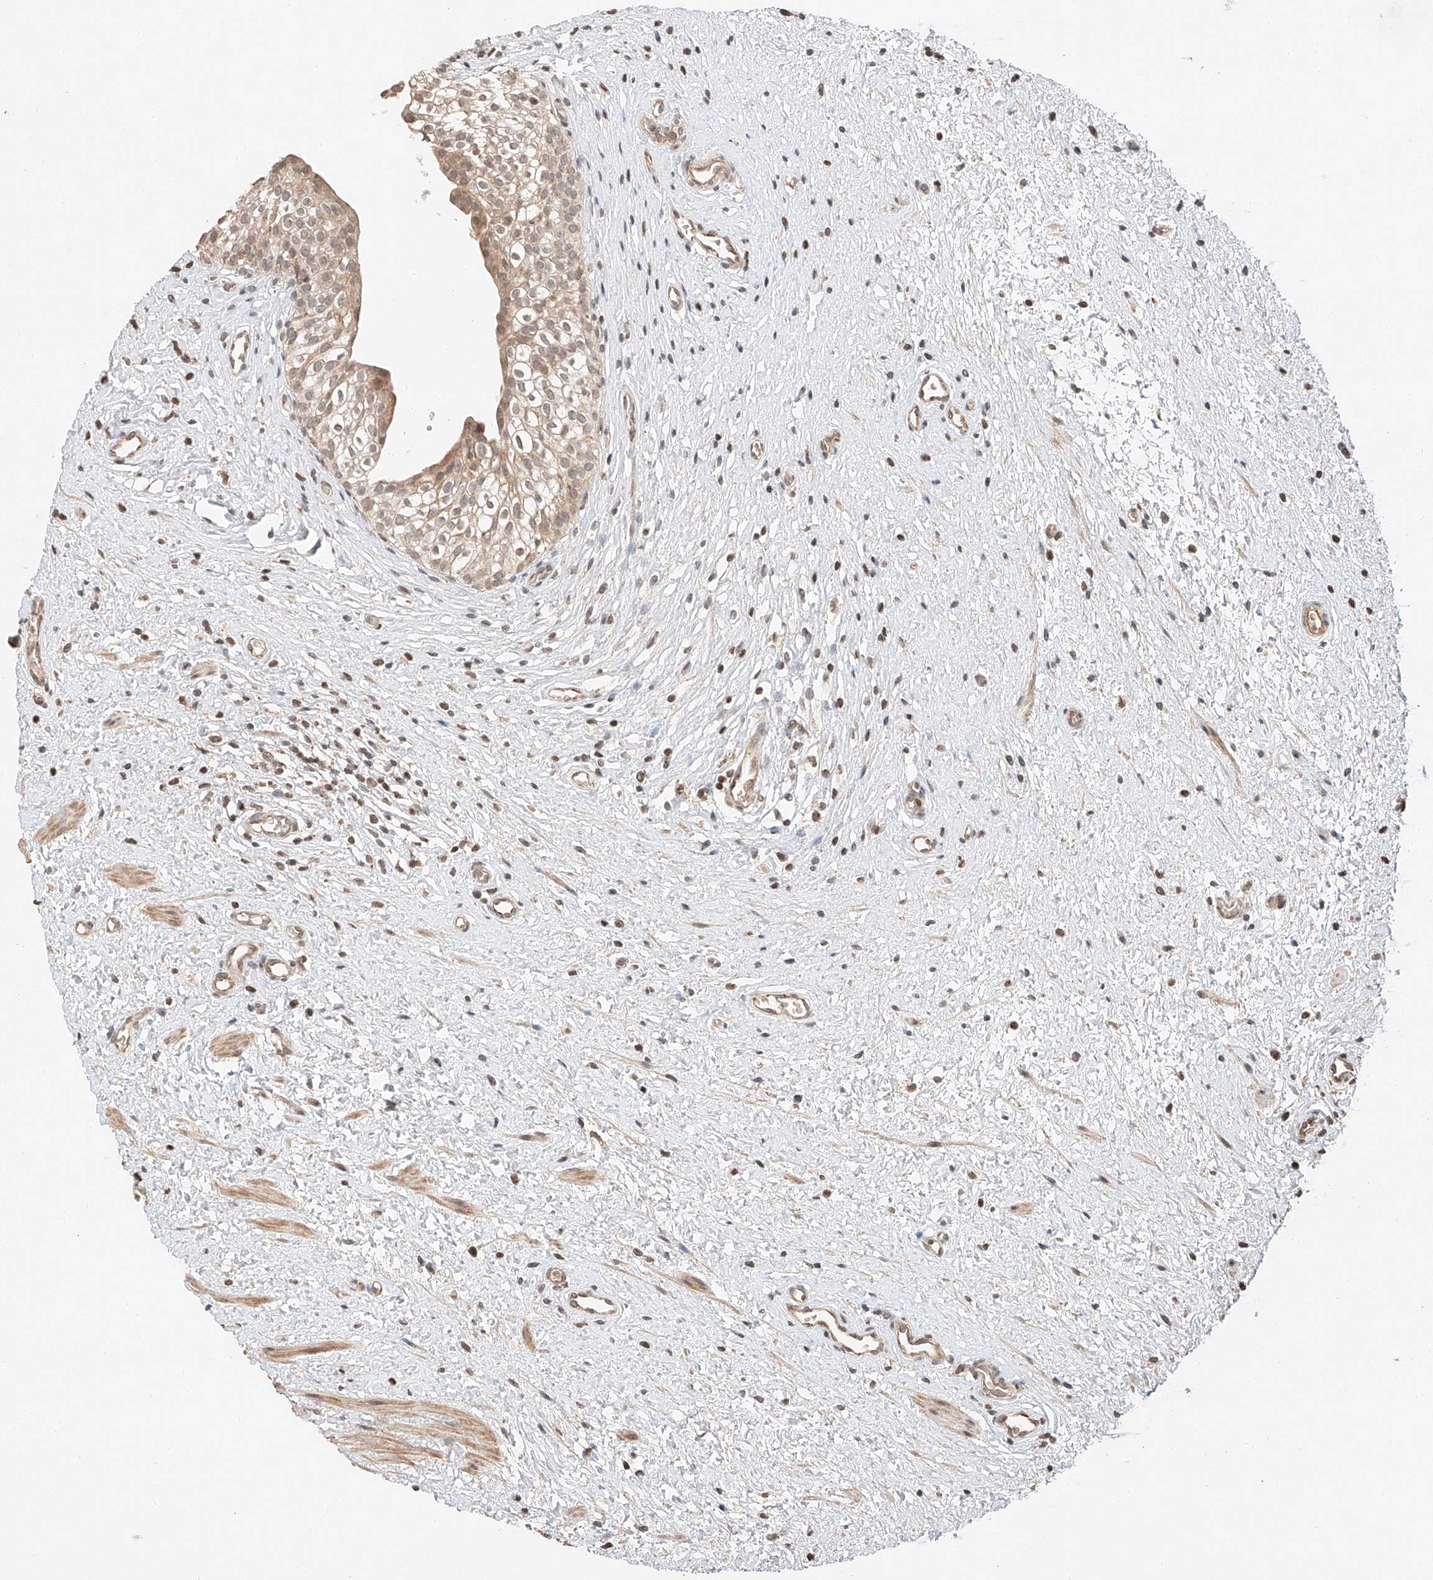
{"staining": {"intensity": "moderate", "quantity": "25%-75%", "location": "cytoplasmic/membranous"}, "tissue": "urinary bladder", "cell_type": "Urothelial cells", "image_type": "normal", "snomed": [{"axis": "morphology", "description": "Normal tissue, NOS"}, {"axis": "topography", "description": "Urinary bladder"}], "caption": "Urinary bladder stained with immunohistochemistry exhibits moderate cytoplasmic/membranous staining in about 25%-75% of urothelial cells.", "gene": "ARHGAP33", "patient": {"sex": "male", "age": 1}}